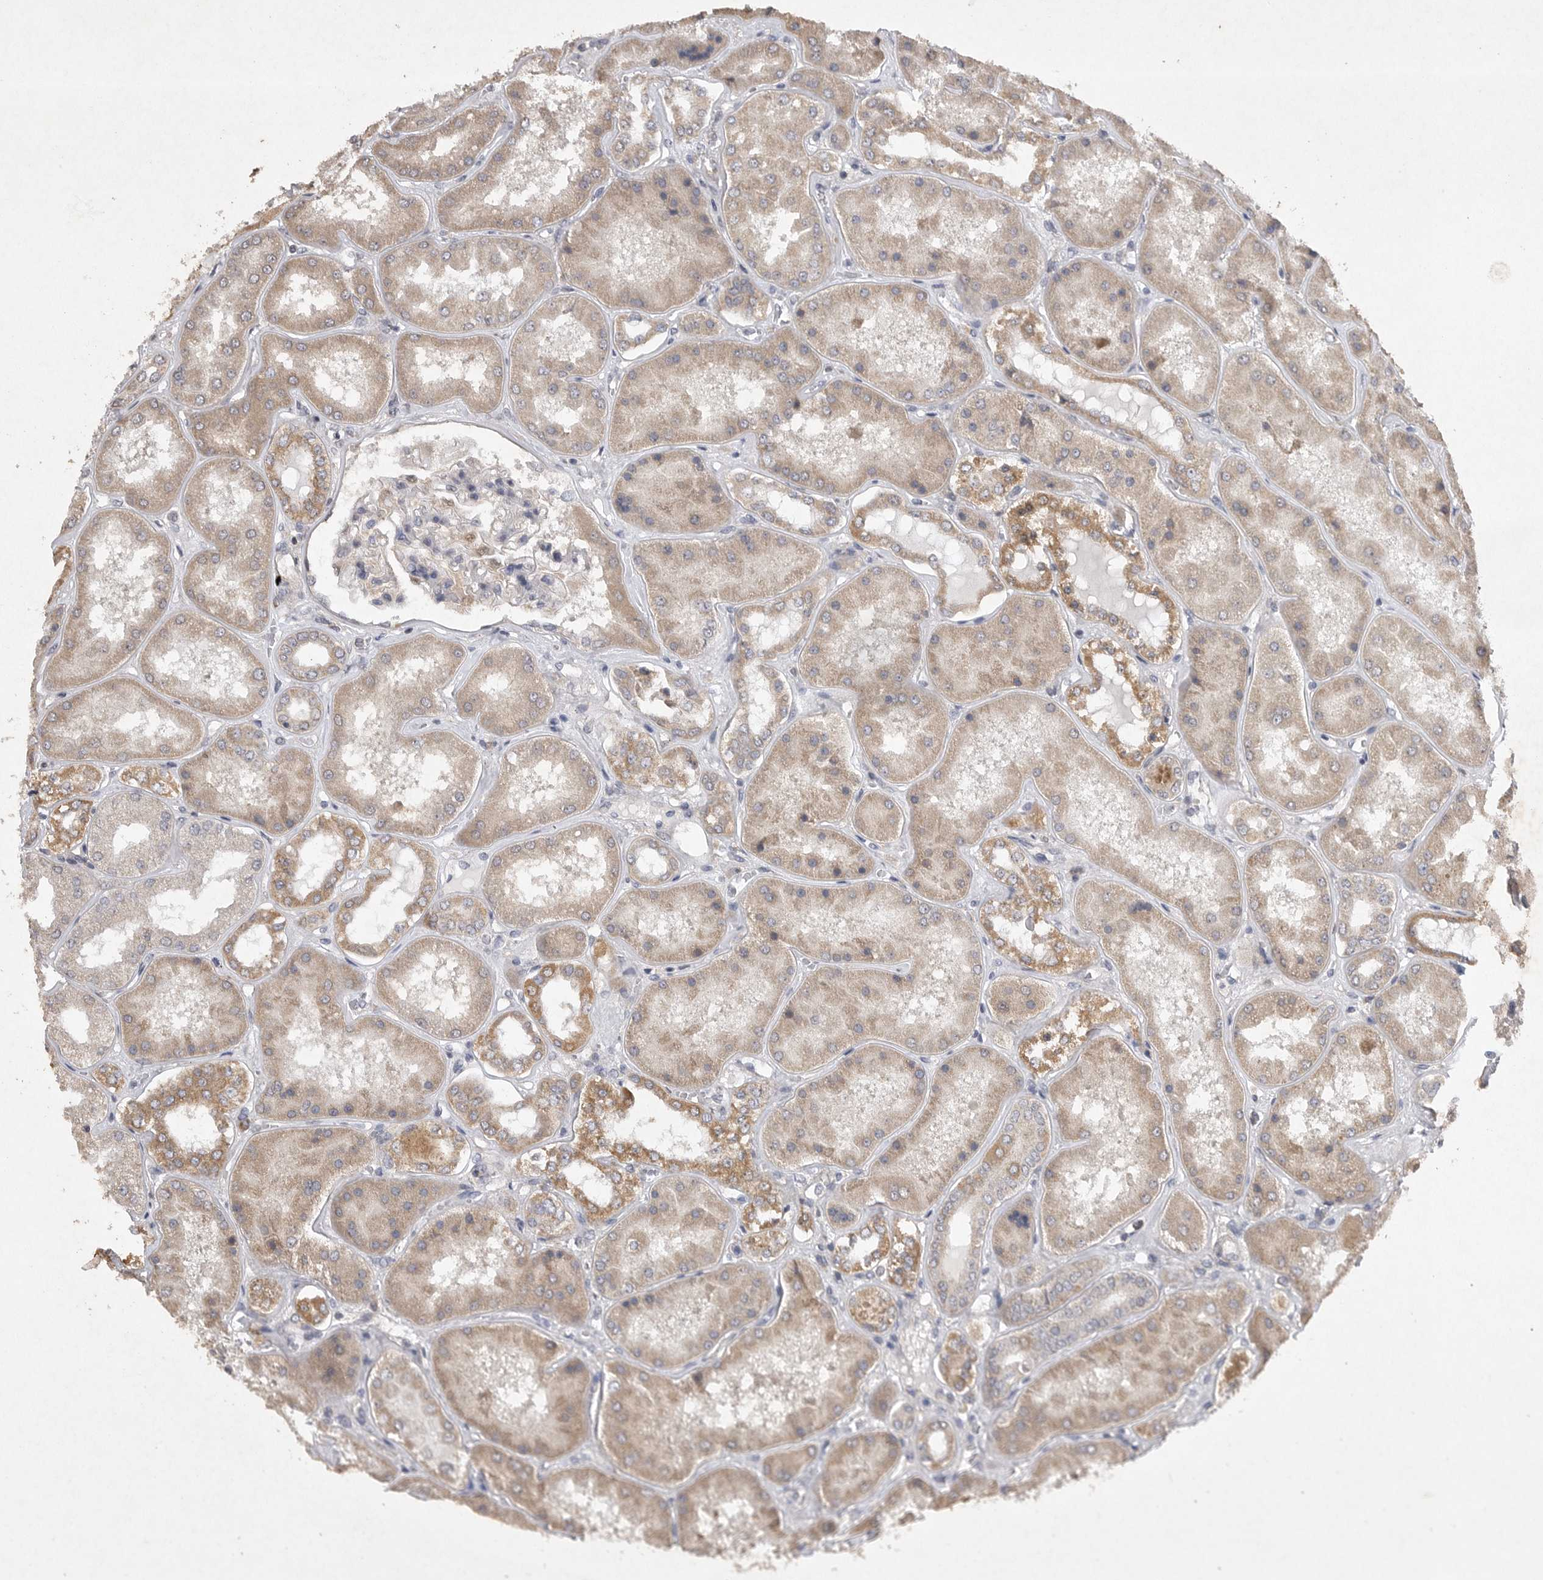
{"staining": {"intensity": "weak", "quantity": "25%-75%", "location": "cytoplasmic/membranous"}, "tissue": "kidney", "cell_type": "Cells in glomeruli", "image_type": "normal", "snomed": [{"axis": "morphology", "description": "Normal tissue, NOS"}, {"axis": "topography", "description": "Kidney"}], "caption": "Normal kidney reveals weak cytoplasmic/membranous expression in about 25%-75% of cells in glomeruli.", "gene": "EDEM3", "patient": {"sex": "female", "age": 56}}